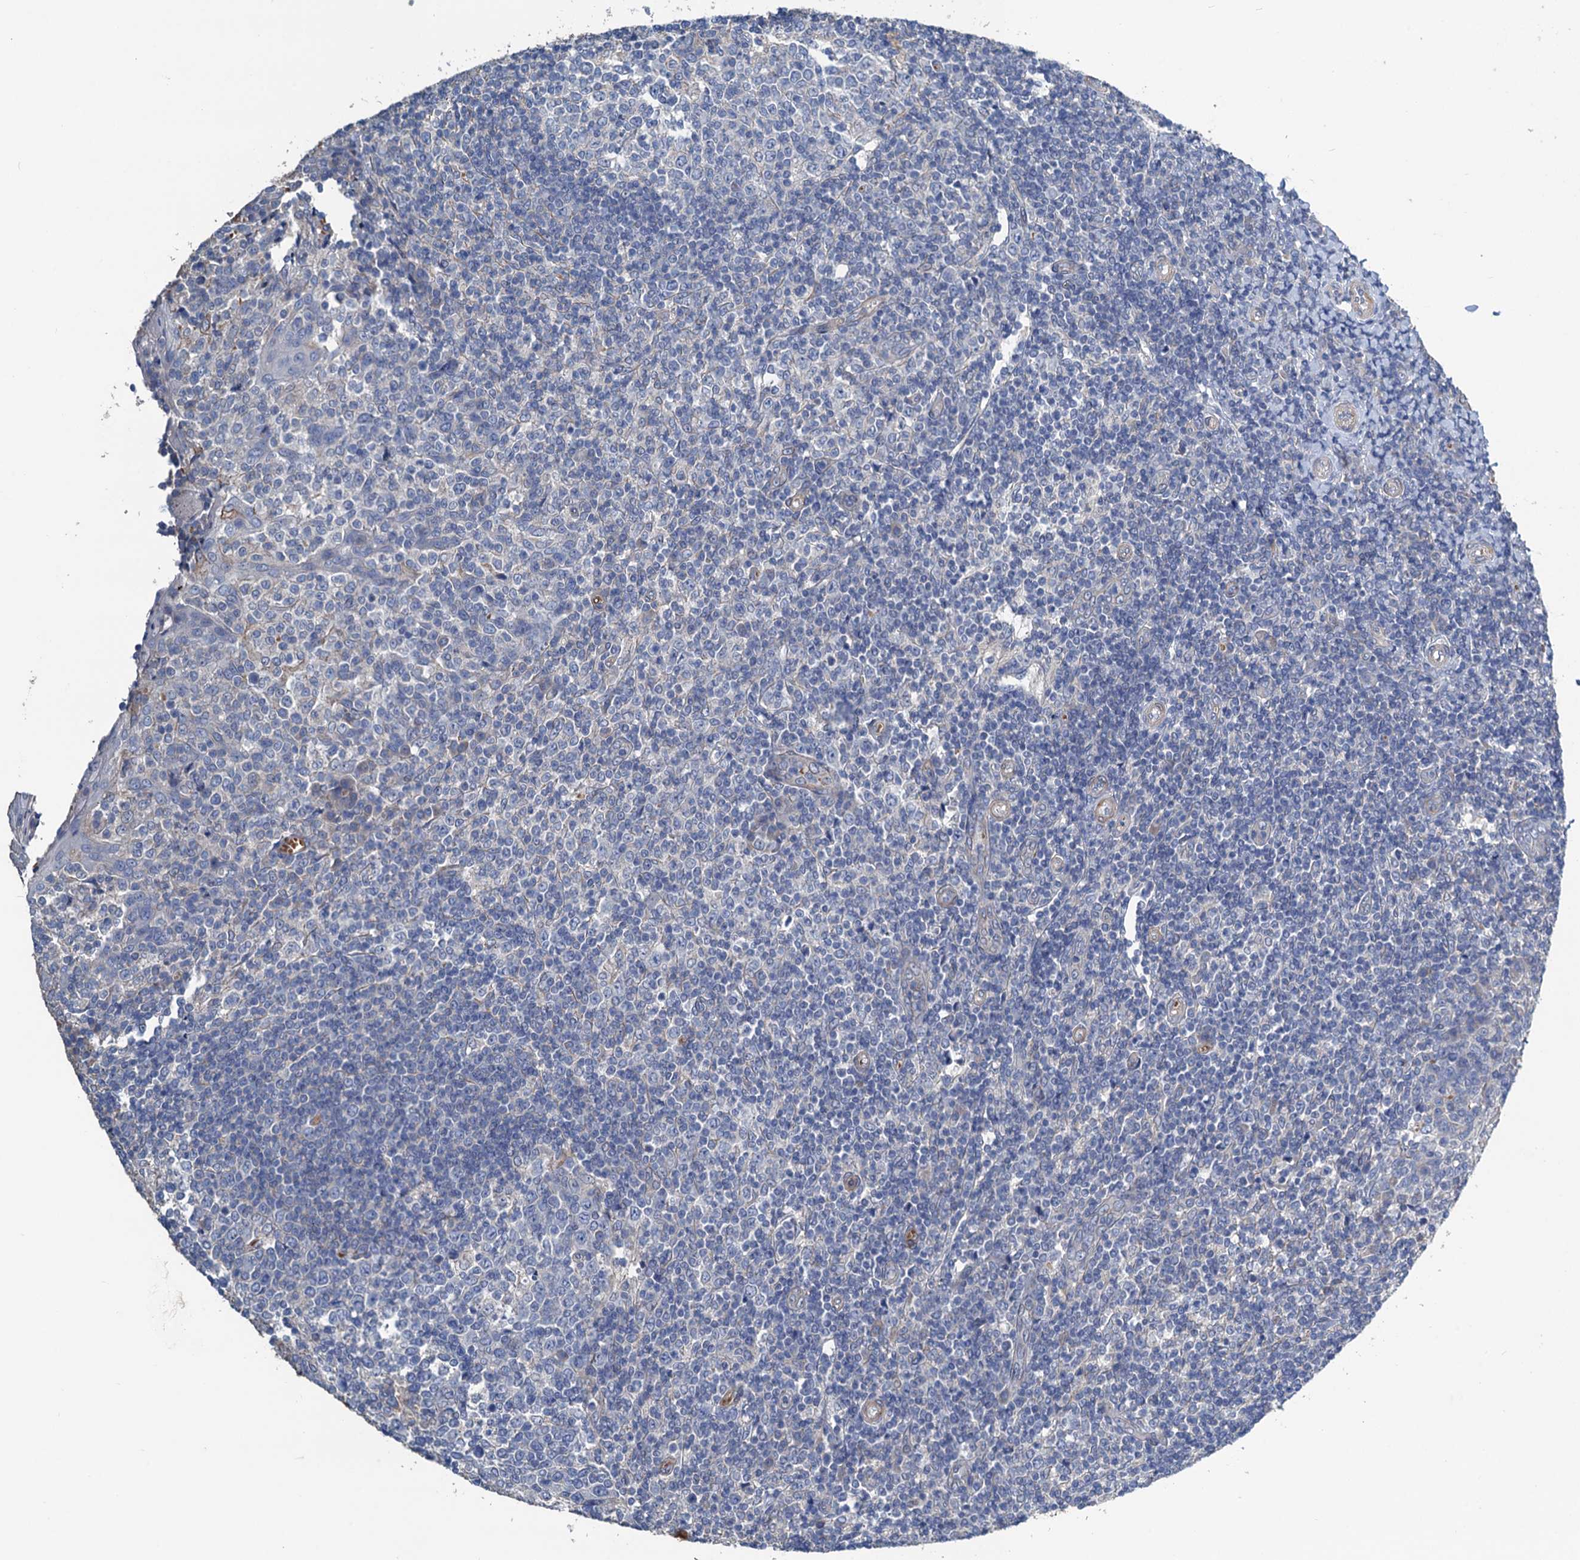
{"staining": {"intensity": "negative", "quantity": "none", "location": "none"}, "tissue": "tonsil", "cell_type": "Germinal center cells", "image_type": "normal", "snomed": [{"axis": "morphology", "description": "Normal tissue, NOS"}, {"axis": "topography", "description": "Tonsil"}], "caption": "Germinal center cells show no significant protein expression in unremarkable tonsil. Nuclei are stained in blue.", "gene": "SMCO3", "patient": {"sex": "female", "age": 19}}